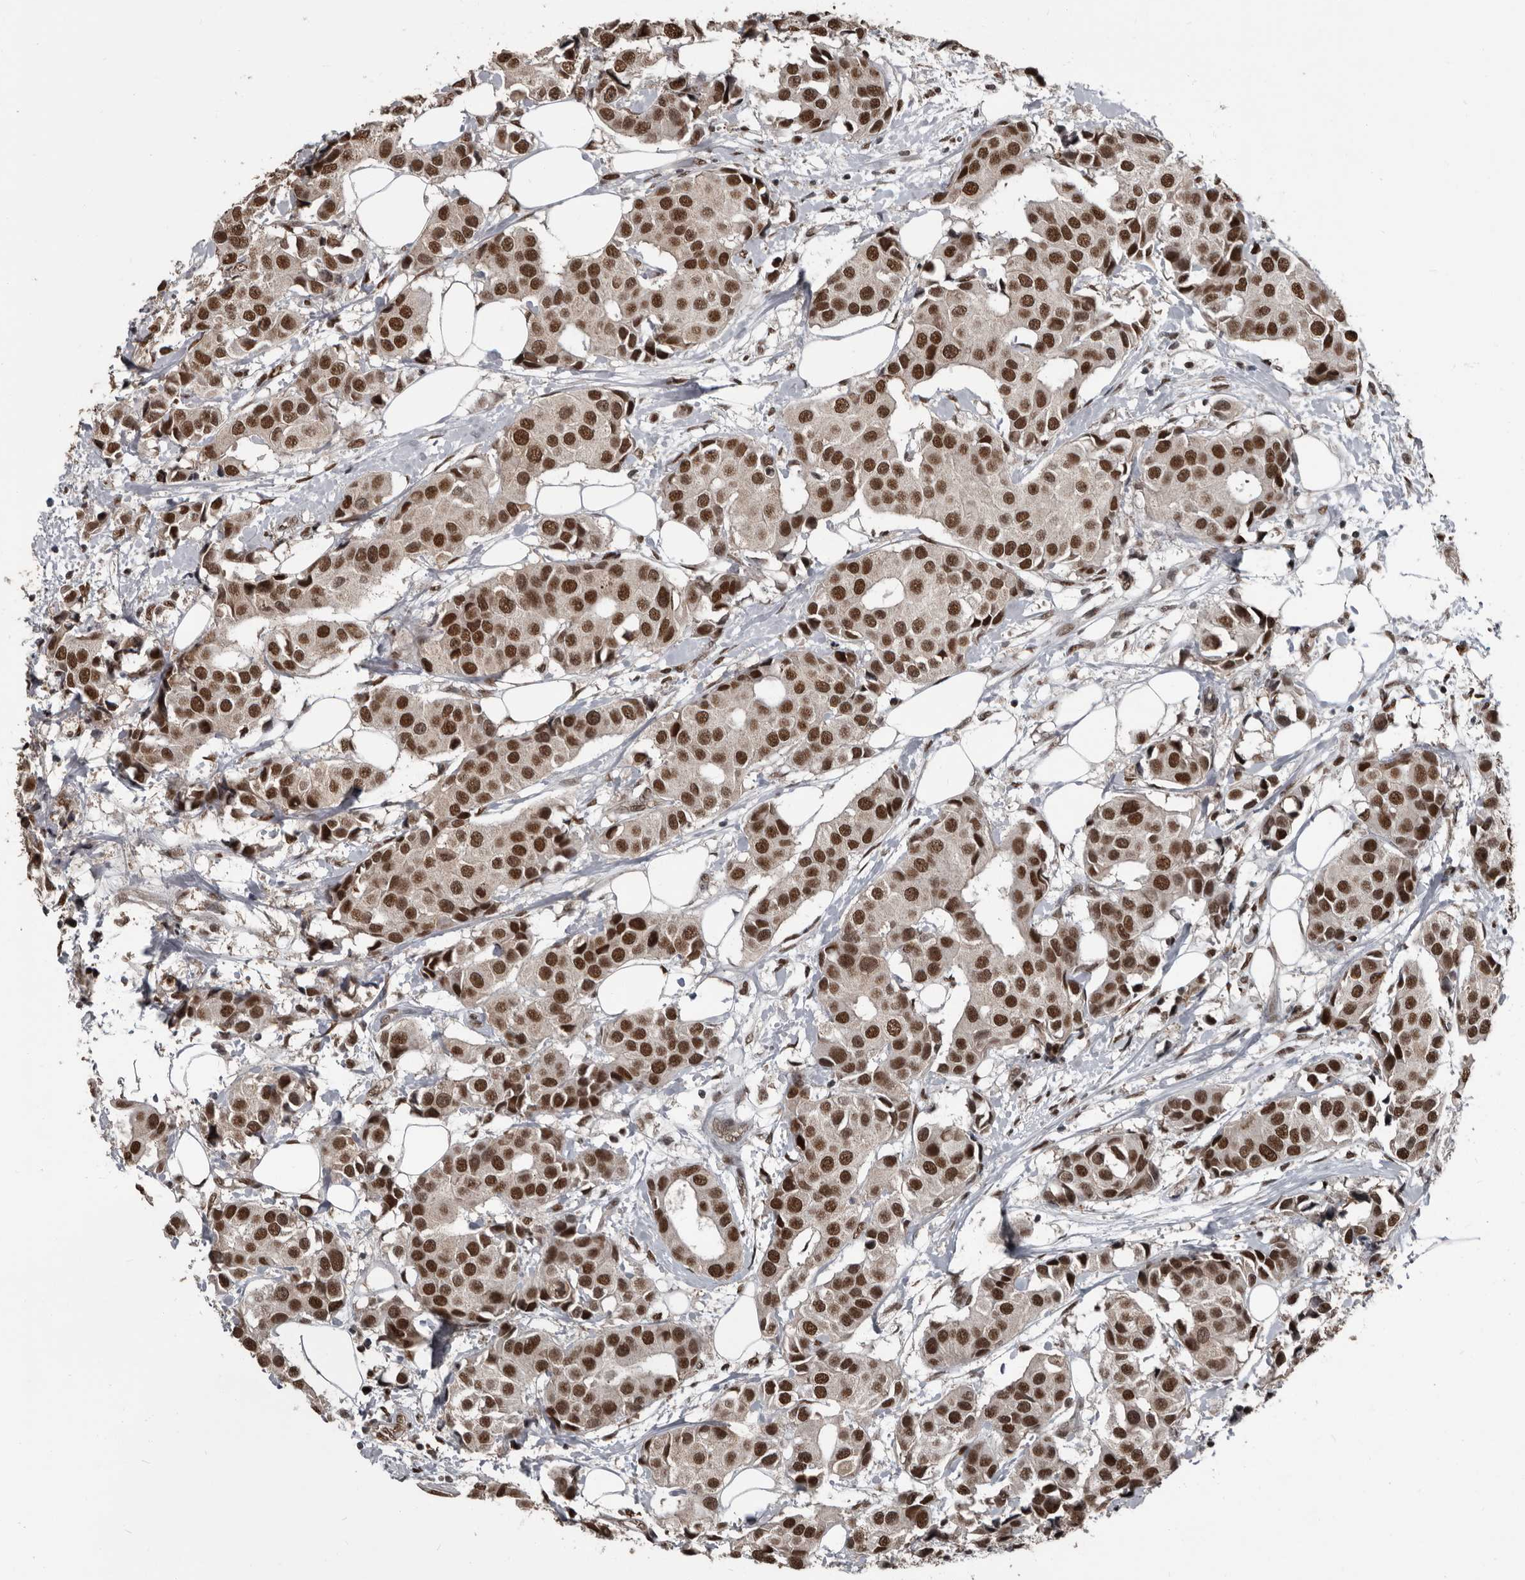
{"staining": {"intensity": "strong", "quantity": ">75%", "location": "nuclear"}, "tissue": "breast cancer", "cell_type": "Tumor cells", "image_type": "cancer", "snomed": [{"axis": "morphology", "description": "Normal tissue, NOS"}, {"axis": "morphology", "description": "Duct carcinoma"}, {"axis": "topography", "description": "Breast"}], "caption": "Immunohistochemistry photomicrograph of neoplastic tissue: intraductal carcinoma (breast) stained using immunohistochemistry (IHC) shows high levels of strong protein expression localized specifically in the nuclear of tumor cells, appearing as a nuclear brown color.", "gene": "CHD1L", "patient": {"sex": "female", "age": 39}}